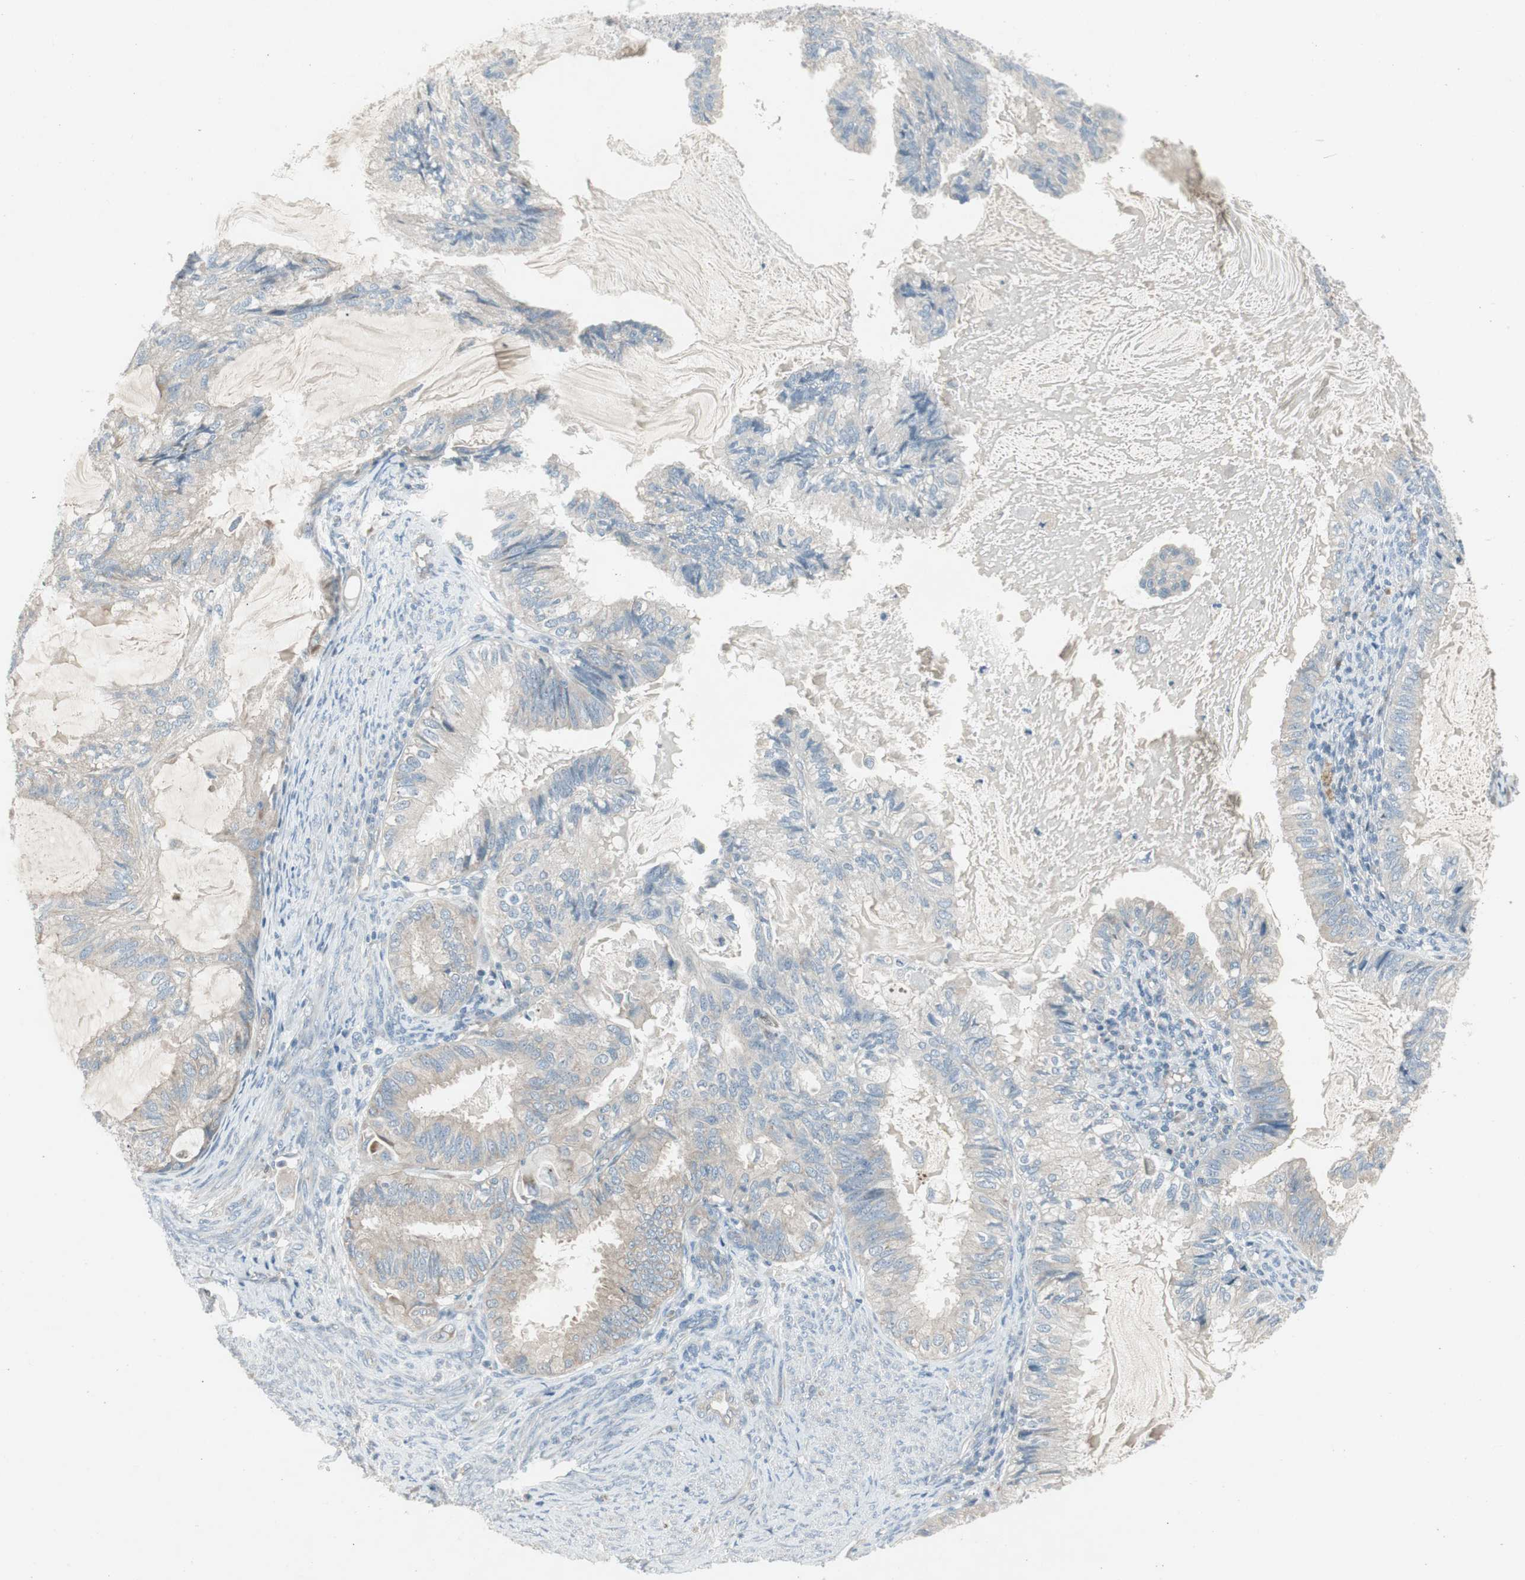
{"staining": {"intensity": "weak", "quantity": "<25%", "location": "cytoplasmic/membranous"}, "tissue": "cervical cancer", "cell_type": "Tumor cells", "image_type": "cancer", "snomed": [{"axis": "morphology", "description": "Normal tissue, NOS"}, {"axis": "morphology", "description": "Adenocarcinoma, NOS"}, {"axis": "topography", "description": "Cervix"}, {"axis": "topography", "description": "Endometrium"}], "caption": "Adenocarcinoma (cervical) stained for a protein using immunohistochemistry demonstrates no staining tumor cells.", "gene": "PANK2", "patient": {"sex": "female", "age": 86}}